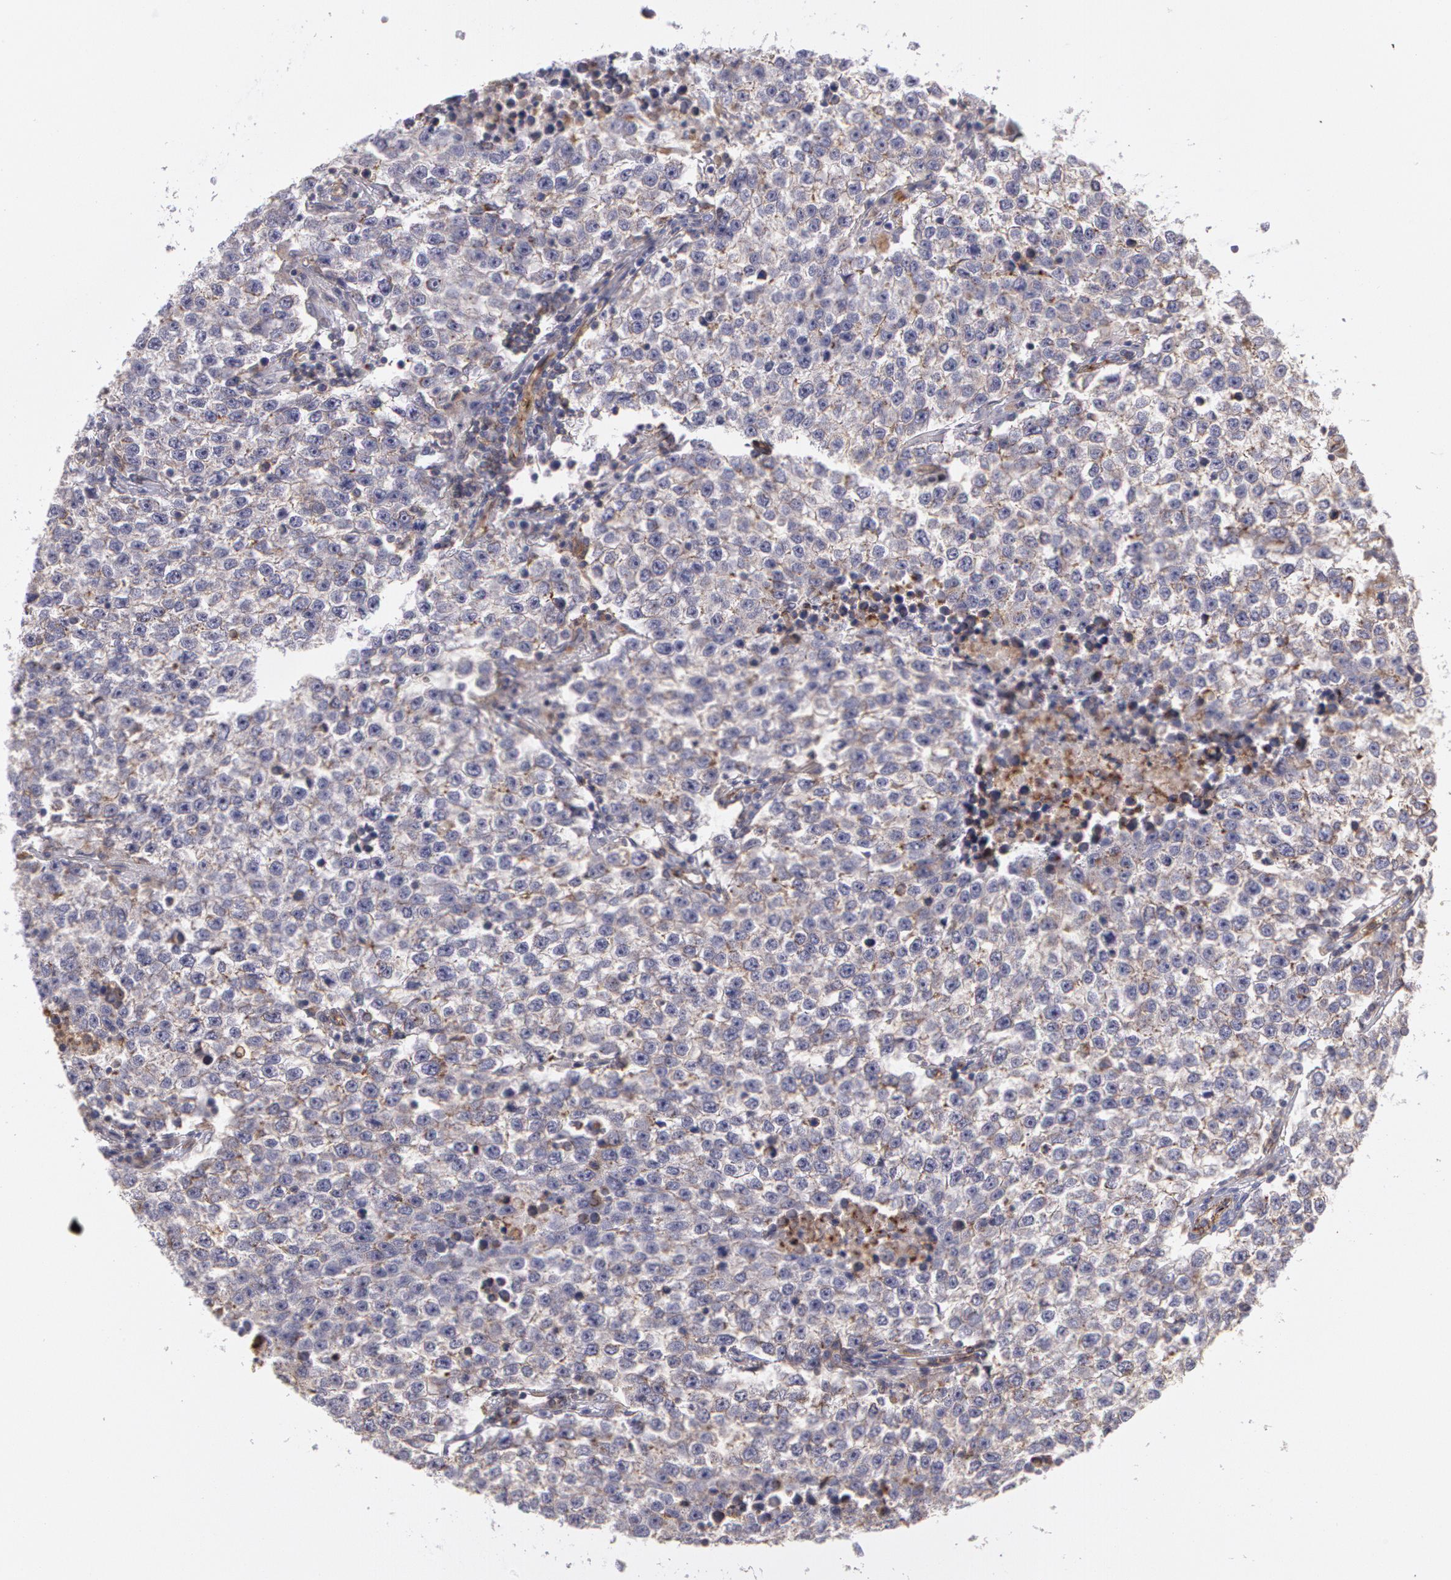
{"staining": {"intensity": "weak", "quantity": "<25%", "location": "cytoplasmic/membranous"}, "tissue": "testis cancer", "cell_type": "Tumor cells", "image_type": "cancer", "snomed": [{"axis": "morphology", "description": "Seminoma, NOS"}, {"axis": "topography", "description": "Testis"}], "caption": "A histopathology image of human seminoma (testis) is negative for staining in tumor cells.", "gene": "FLOT2", "patient": {"sex": "male", "age": 36}}